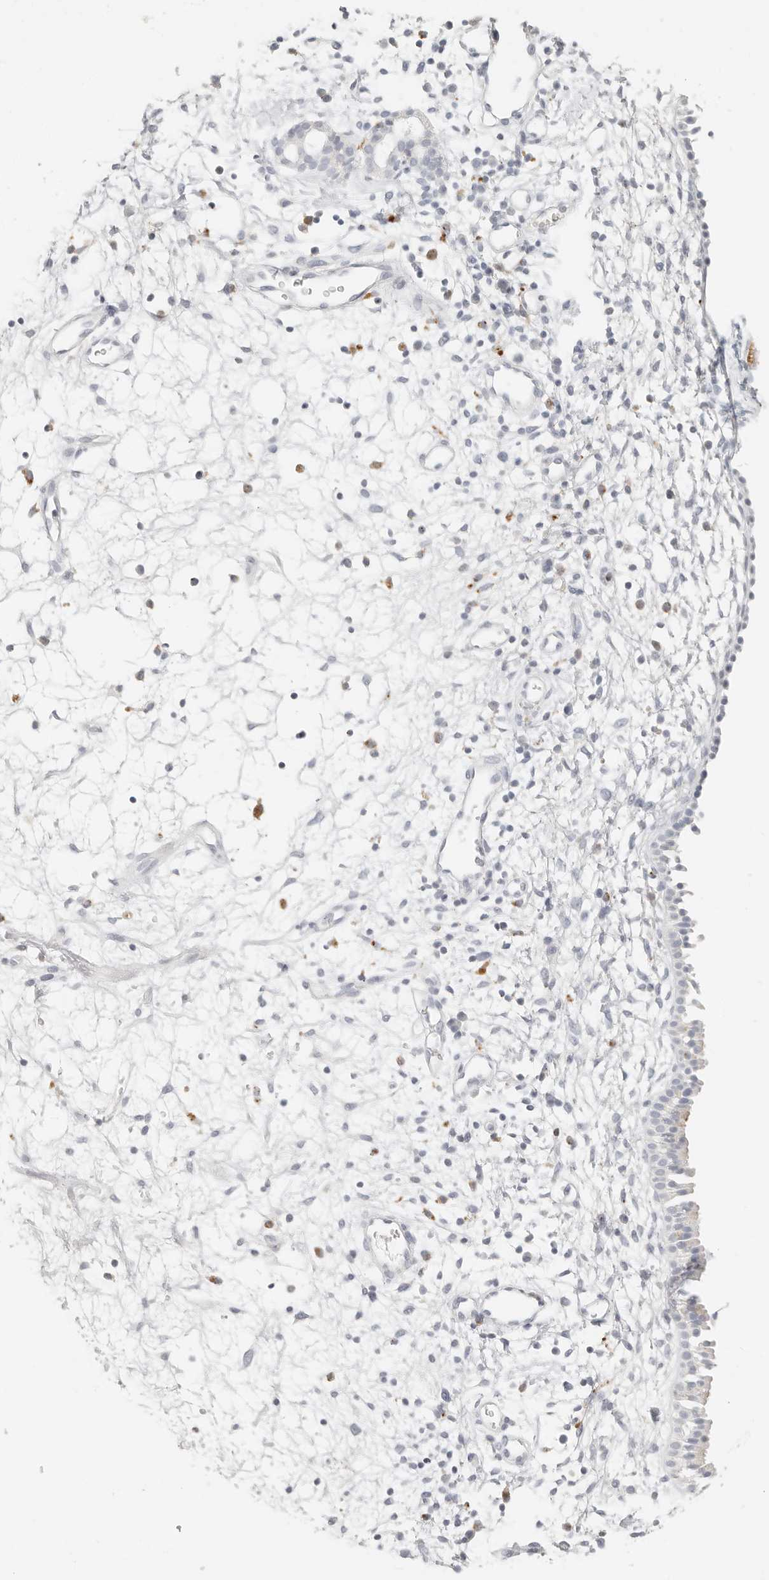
{"staining": {"intensity": "negative", "quantity": "none", "location": "none"}, "tissue": "nasopharynx", "cell_type": "Respiratory epithelial cells", "image_type": "normal", "snomed": [{"axis": "morphology", "description": "Normal tissue, NOS"}, {"axis": "topography", "description": "Nasopharynx"}], "caption": "High power microscopy image of an IHC micrograph of benign nasopharynx, revealing no significant positivity in respiratory epithelial cells.", "gene": "RNASET2", "patient": {"sex": "male", "age": 22}}